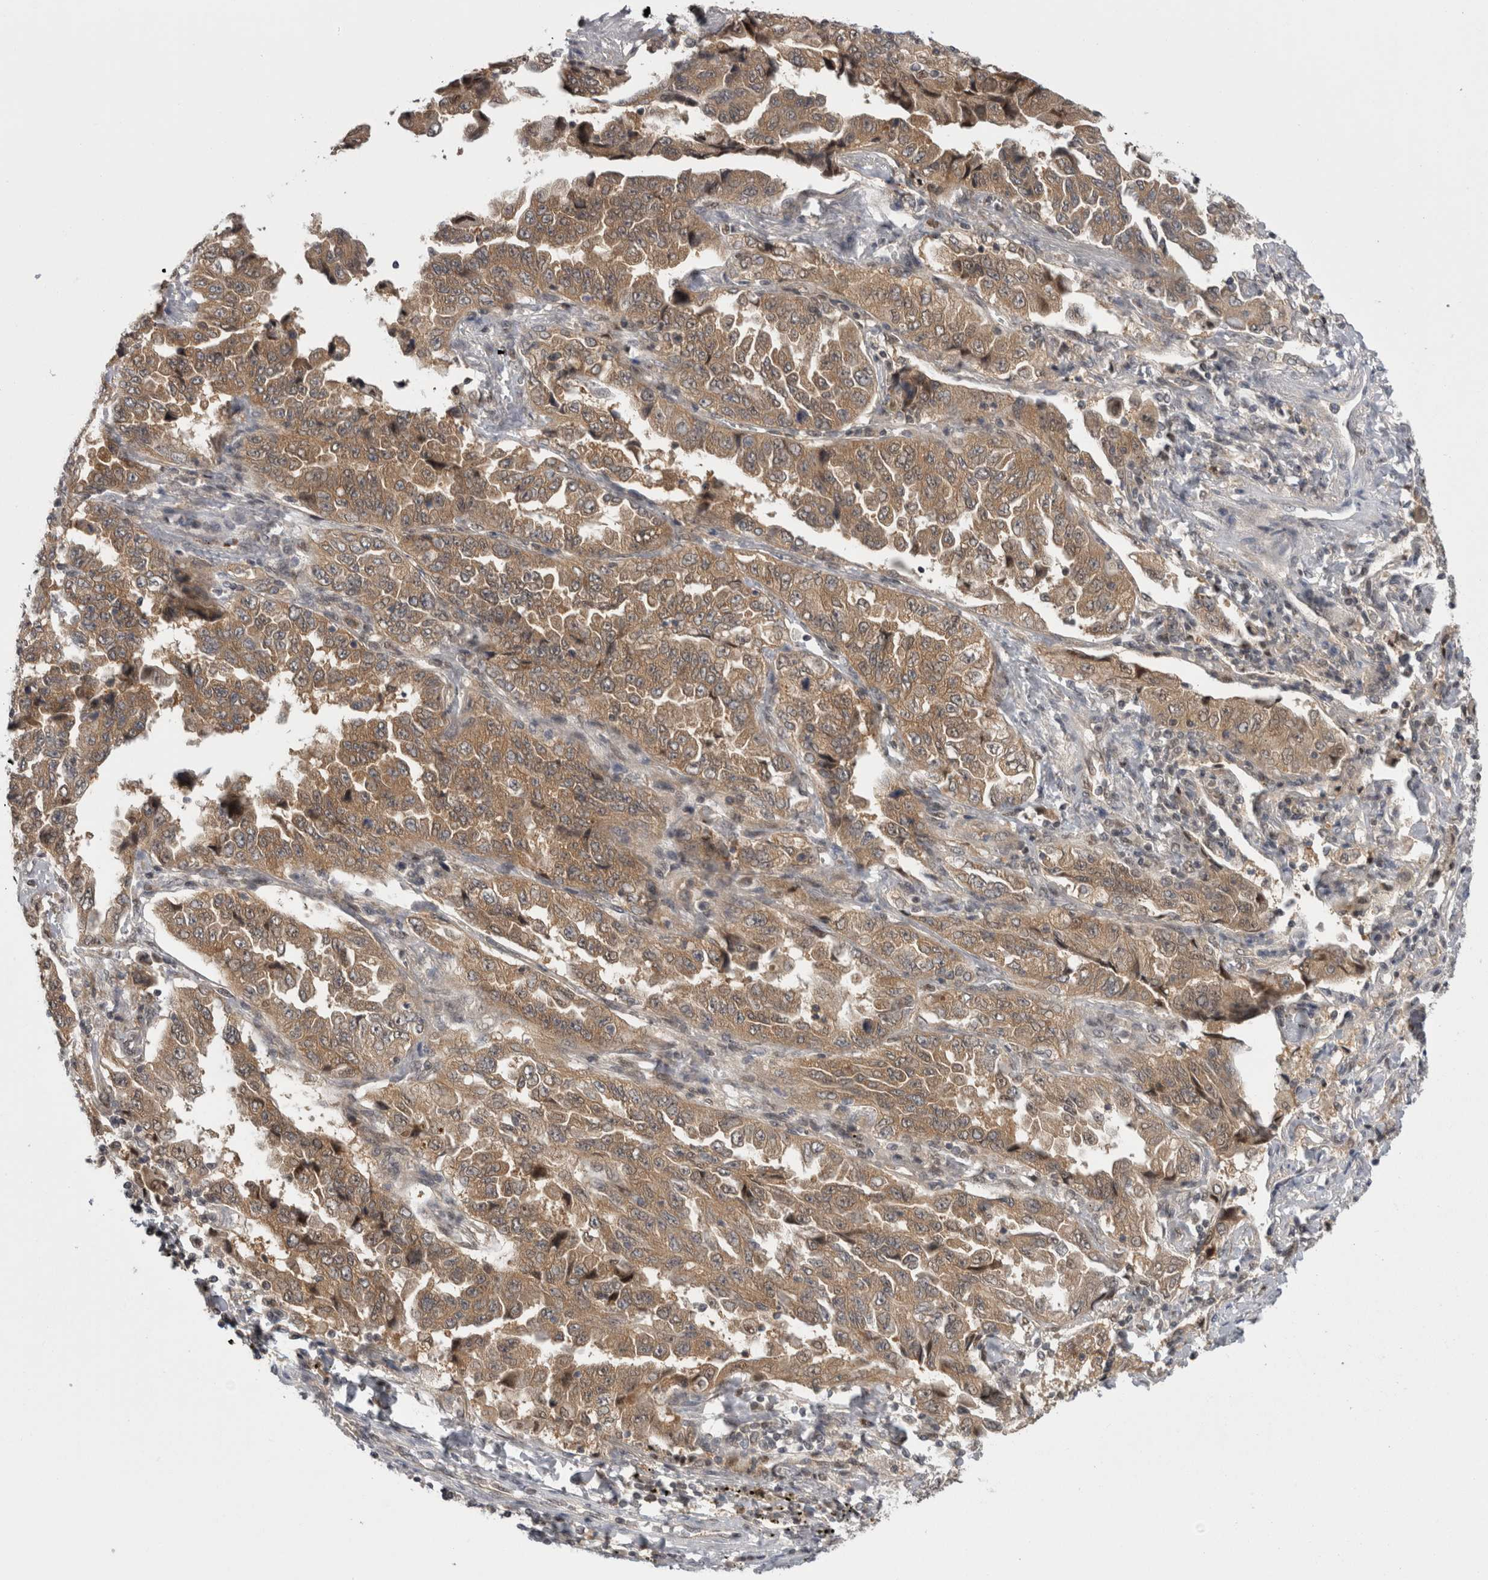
{"staining": {"intensity": "moderate", "quantity": ">75%", "location": "cytoplasmic/membranous"}, "tissue": "lung cancer", "cell_type": "Tumor cells", "image_type": "cancer", "snomed": [{"axis": "morphology", "description": "Adenocarcinoma, NOS"}, {"axis": "topography", "description": "Lung"}], "caption": "Immunohistochemical staining of adenocarcinoma (lung) demonstrates medium levels of moderate cytoplasmic/membranous protein expression in approximately >75% of tumor cells.", "gene": "PSMB2", "patient": {"sex": "female", "age": 51}}